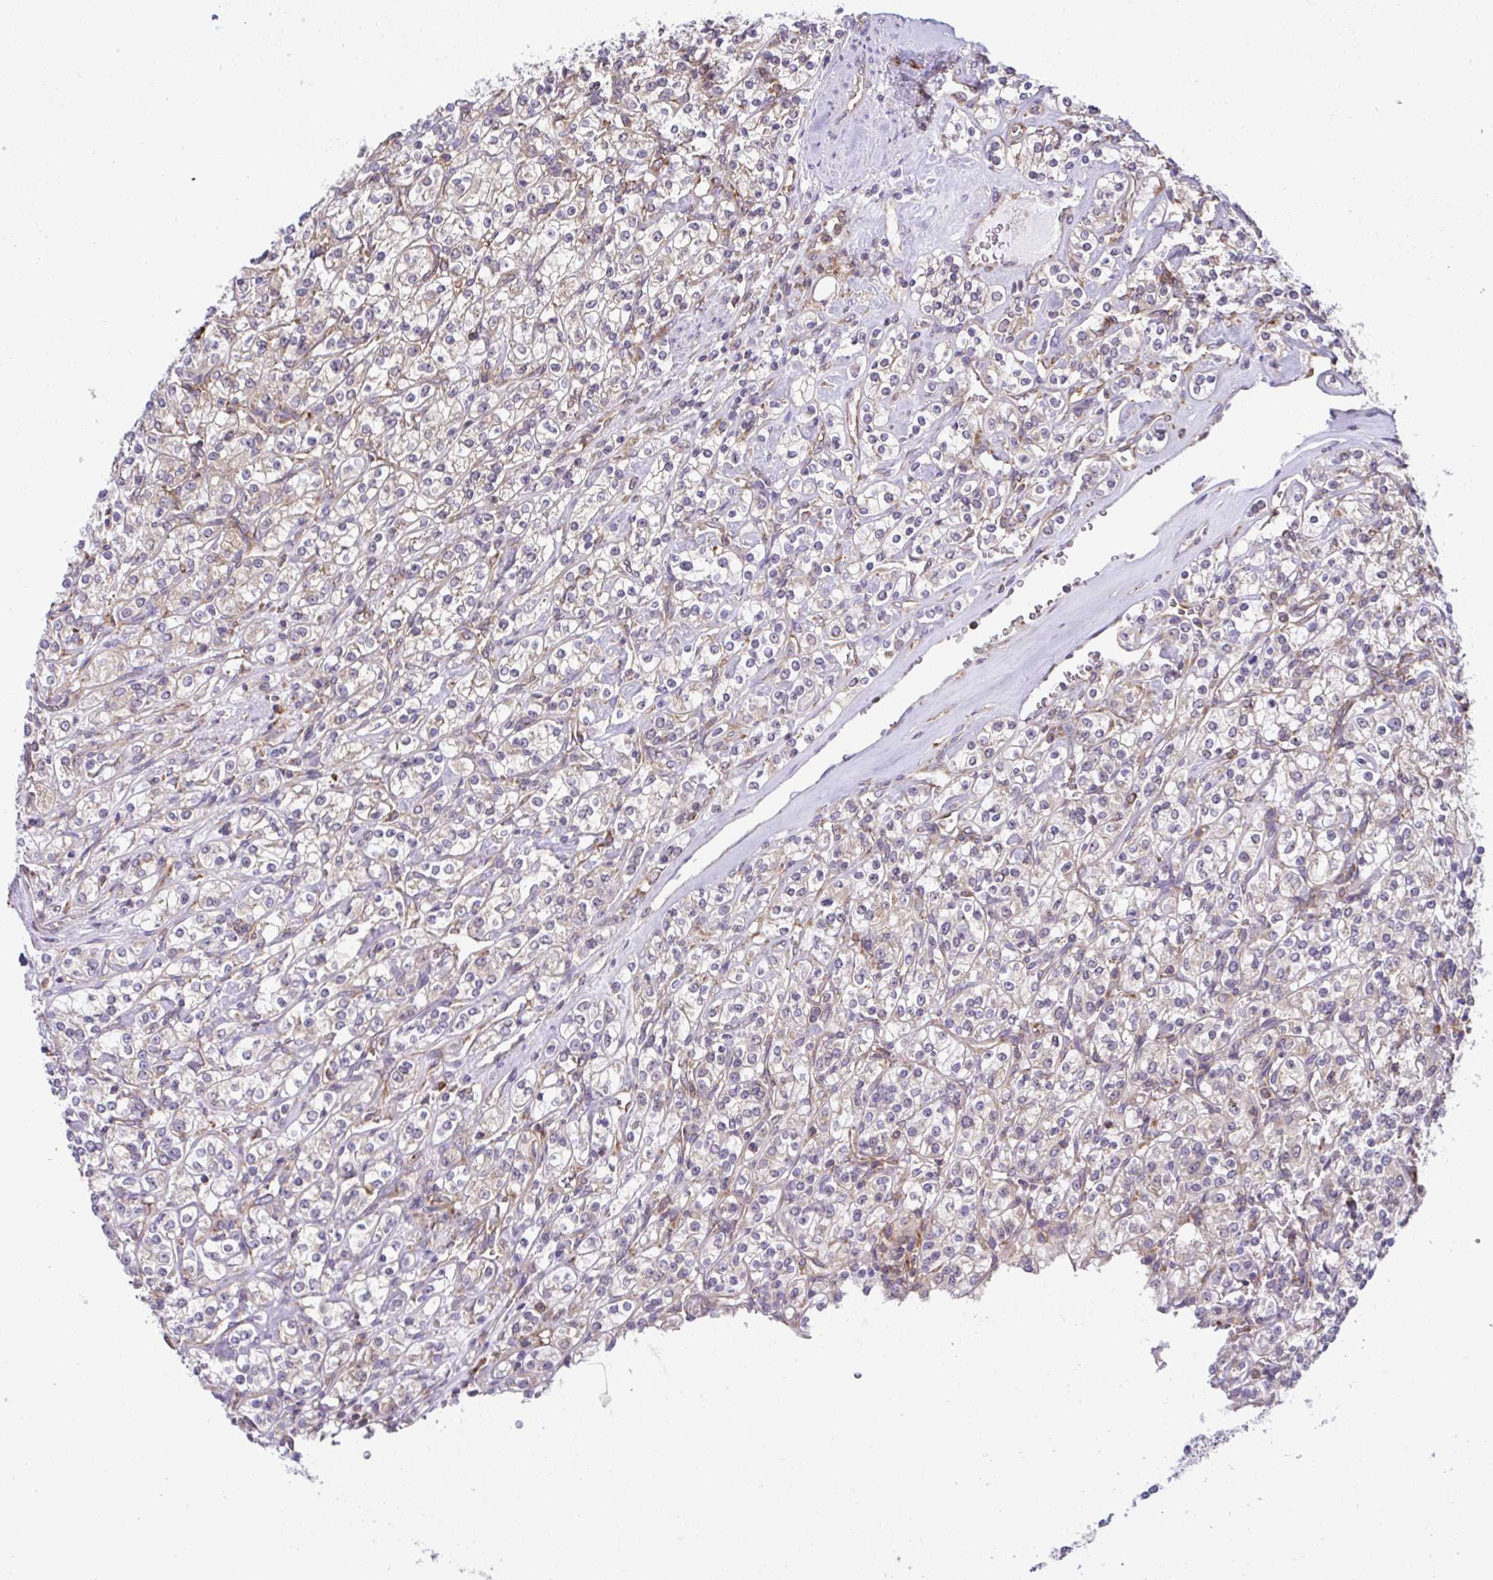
{"staining": {"intensity": "weak", "quantity": "25%-75%", "location": "cytoplasmic/membranous"}, "tissue": "renal cancer", "cell_type": "Tumor cells", "image_type": "cancer", "snomed": [{"axis": "morphology", "description": "Adenocarcinoma, NOS"}, {"axis": "topography", "description": "Kidney"}], "caption": "DAB (3,3'-diaminobenzidine) immunohistochemical staining of human adenocarcinoma (renal) shows weak cytoplasmic/membranous protein expression in about 25%-75% of tumor cells.", "gene": "RPS7", "patient": {"sex": "male", "age": 77}}